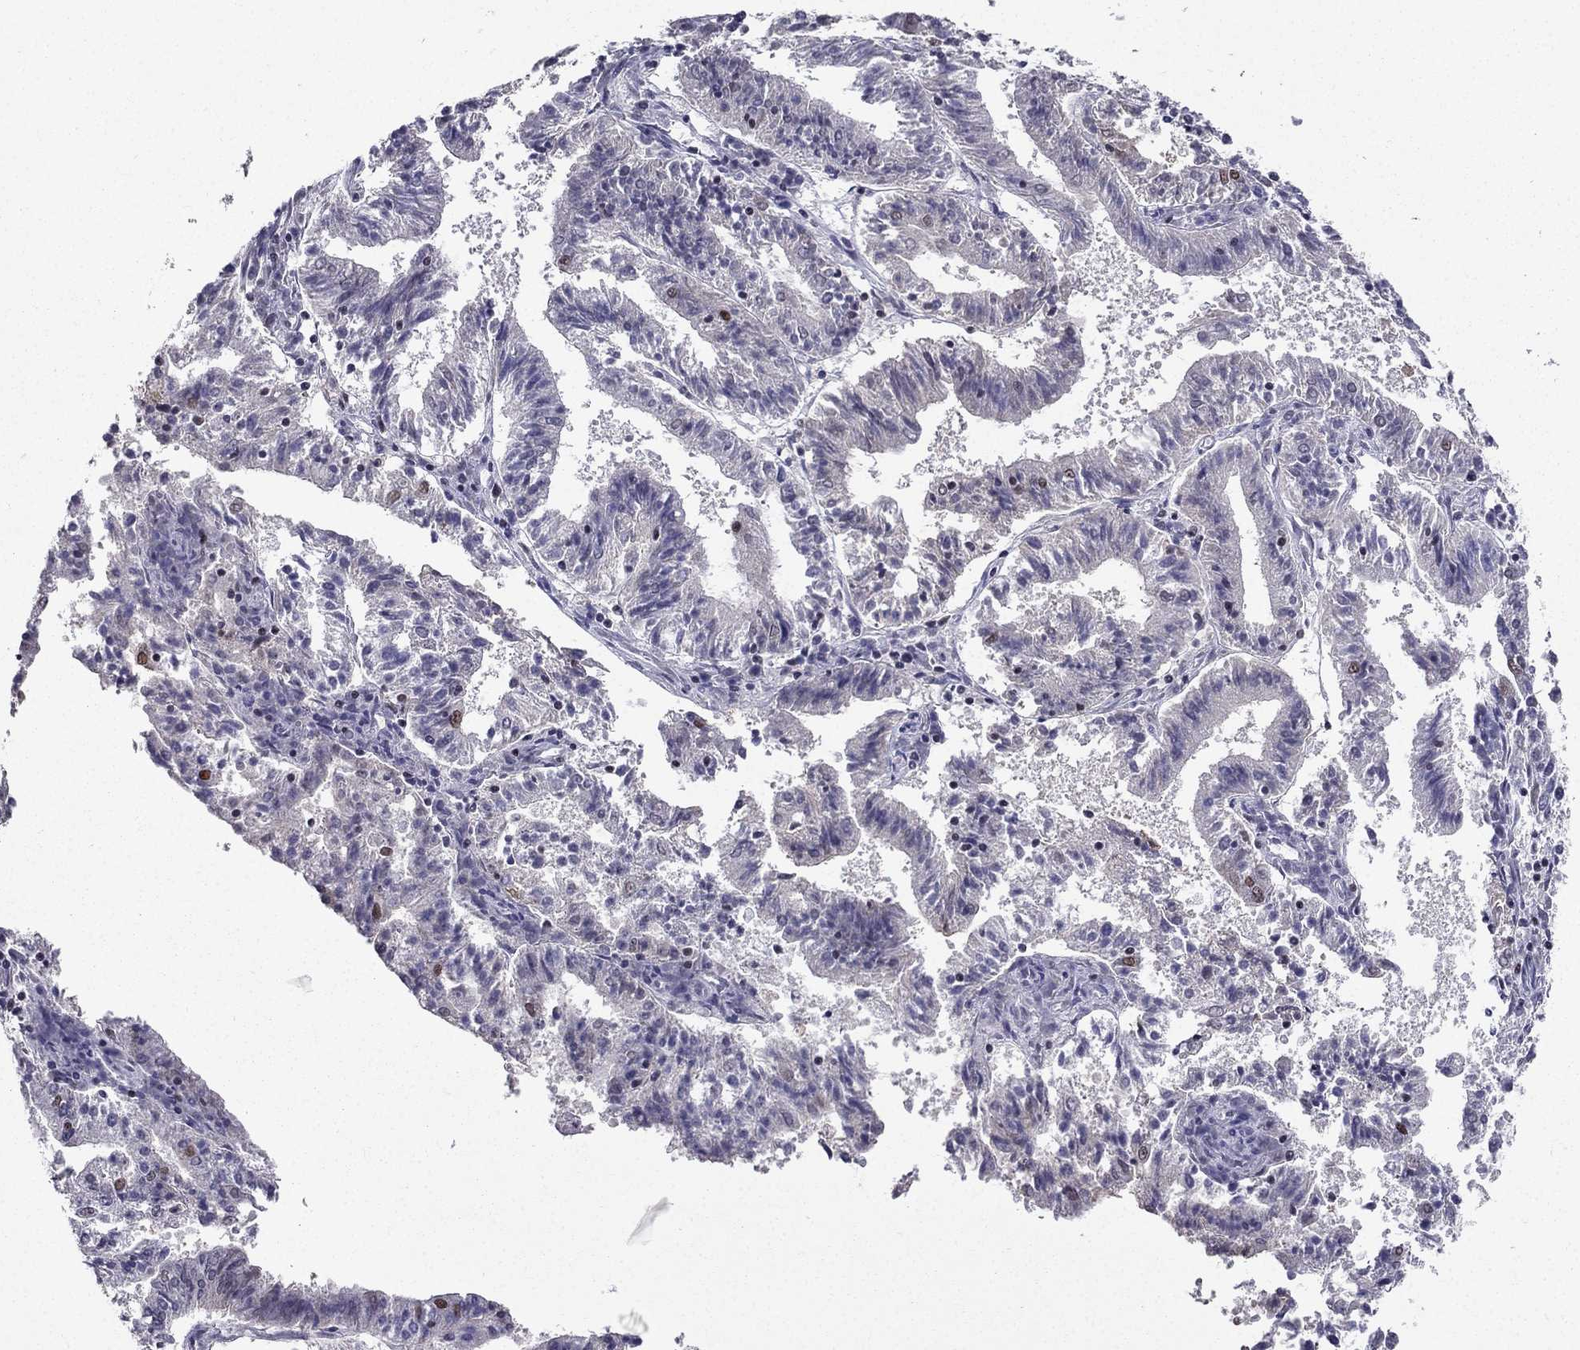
{"staining": {"intensity": "strong", "quantity": "<25%", "location": "nuclear"}, "tissue": "endometrial cancer", "cell_type": "Tumor cells", "image_type": "cancer", "snomed": [{"axis": "morphology", "description": "Adenocarcinoma, NOS"}, {"axis": "topography", "description": "Endometrium"}], "caption": "Human endometrial adenocarcinoma stained with a protein marker displays strong staining in tumor cells.", "gene": "ZNF420", "patient": {"sex": "female", "age": 82}}